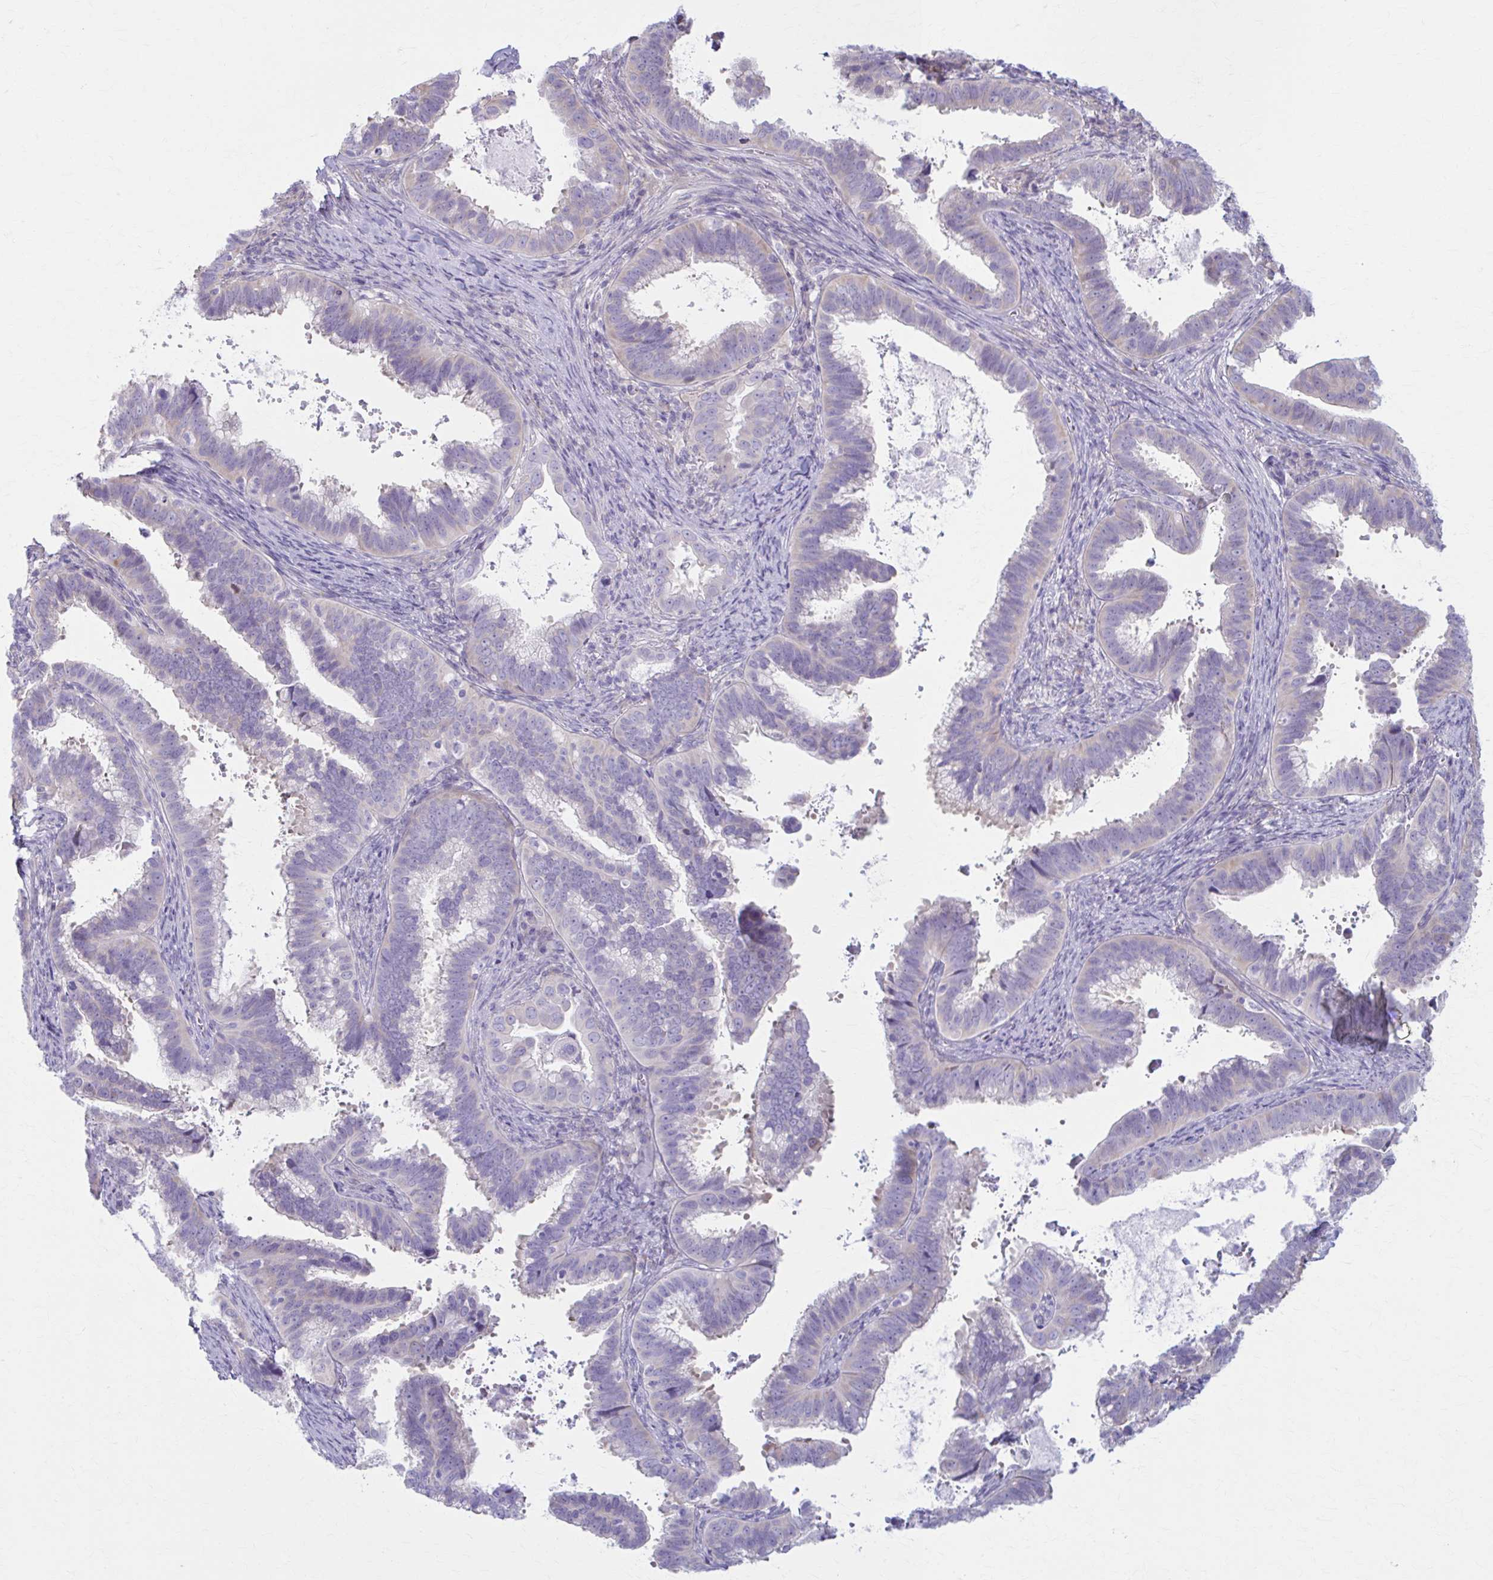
{"staining": {"intensity": "negative", "quantity": "none", "location": "none"}, "tissue": "cervical cancer", "cell_type": "Tumor cells", "image_type": "cancer", "snomed": [{"axis": "morphology", "description": "Adenocarcinoma, NOS"}, {"axis": "topography", "description": "Cervix"}], "caption": "DAB (3,3'-diaminobenzidine) immunohistochemical staining of human adenocarcinoma (cervical) shows no significant staining in tumor cells.", "gene": "PRKRA", "patient": {"sex": "female", "age": 61}}